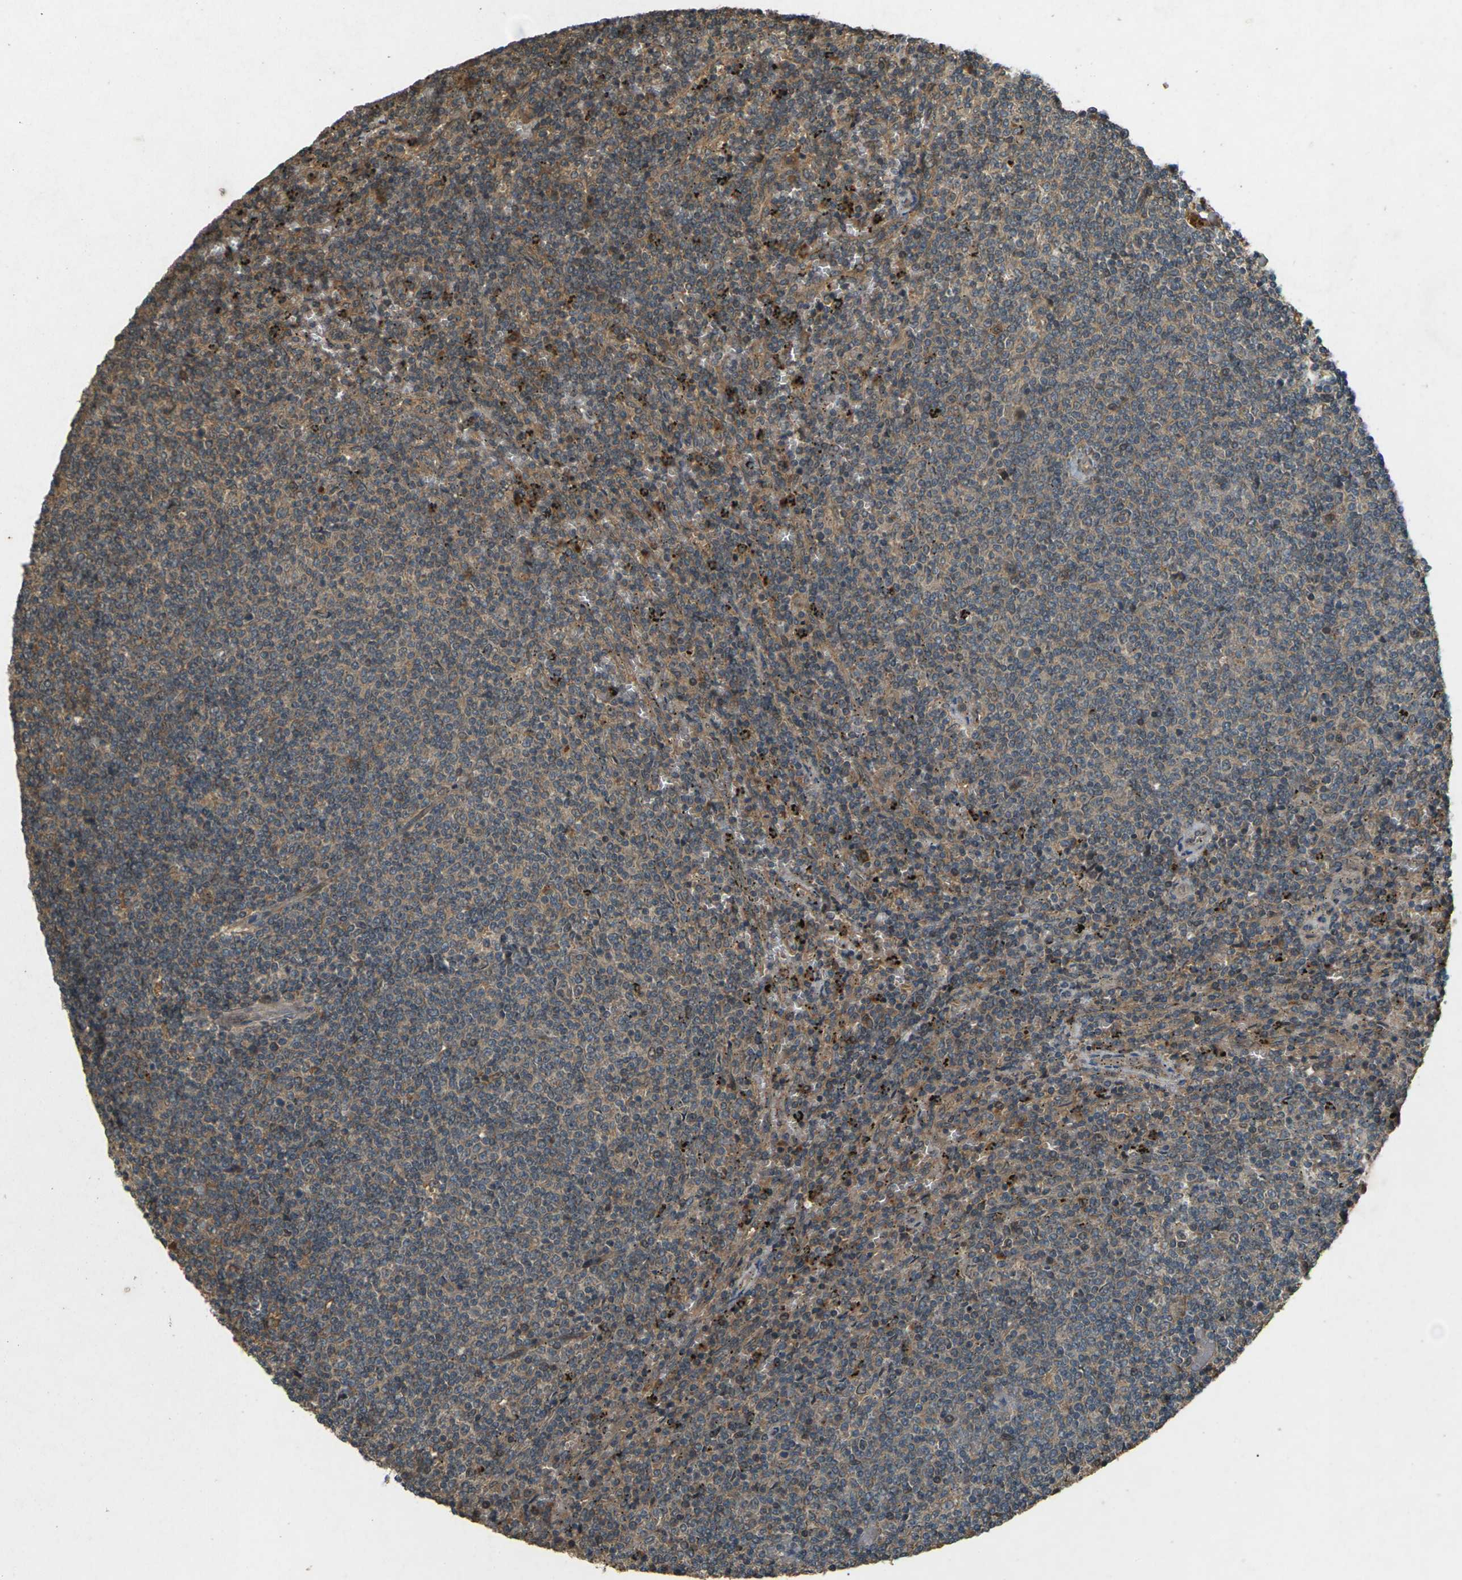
{"staining": {"intensity": "moderate", "quantity": ">75%", "location": "cytoplasmic/membranous"}, "tissue": "lymphoma", "cell_type": "Tumor cells", "image_type": "cancer", "snomed": [{"axis": "morphology", "description": "Malignant lymphoma, non-Hodgkin's type, Low grade"}, {"axis": "topography", "description": "Spleen"}], "caption": "This is a histology image of immunohistochemistry (IHC) staining of malignant lymphoma, non-Hodgkin's type (low-grade), which shows moderate expression in the cytoplasmic/membranous of tumor cells.", "gene": "TAP1", "patient": {"sex": "female", "age": 50}}